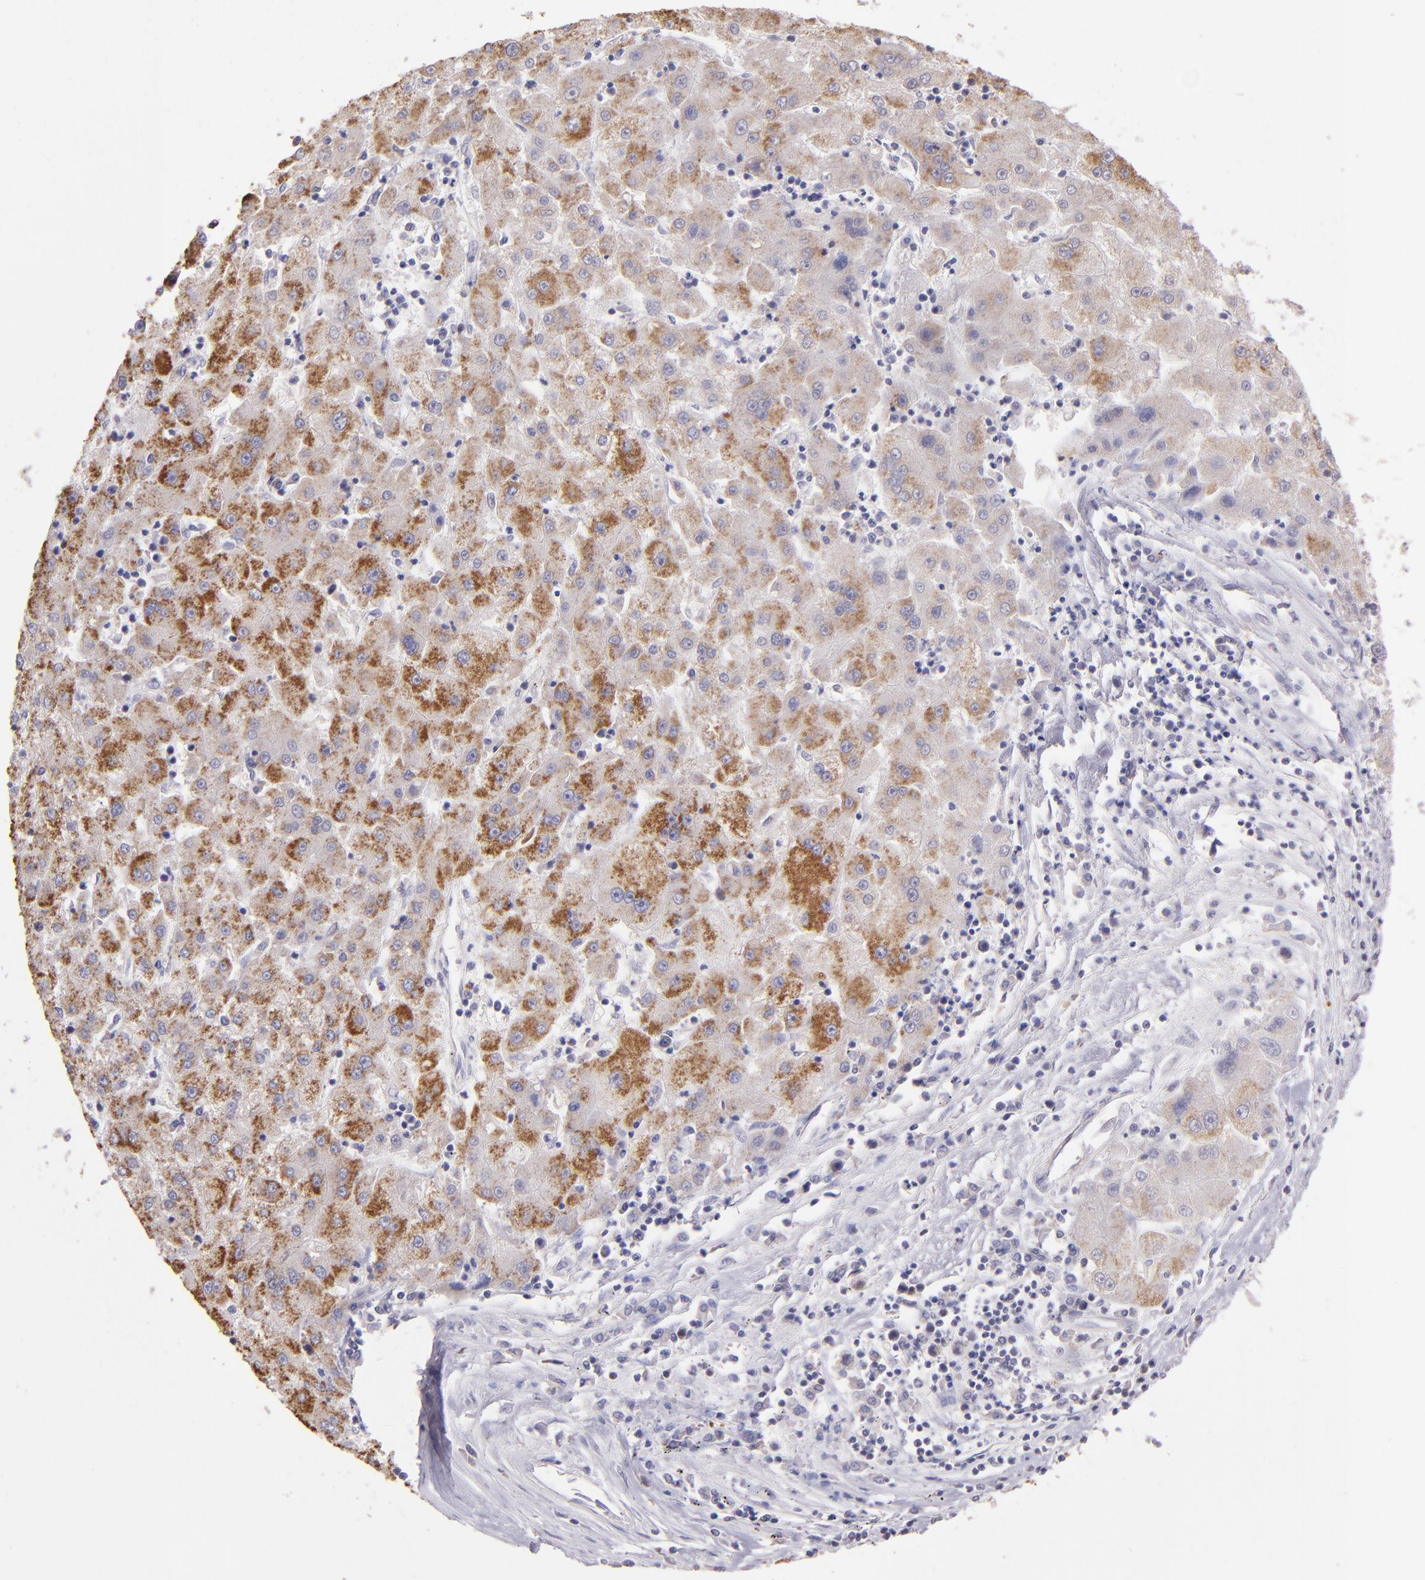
{"staining": {"intensity": "moderate", "quantity": ">75%", "location": "cytoplasmic/membranous"}, "tissue": "liver cancer", "cell_type": "Tumor cells", "image_type": "cancer", "snomed": [{"axis": "morphology", "description": "Carcinoma, Hepatocellular, NOS"}, {"axis": "topography", "description": "Liver"}], "caption": "Tumor cells display medium levels of moderate cytoplasmic/membranous expression in about >75% of cells in liver cancer (hepatocellular carcinoma). (IHC, brightfield microscopy, high magnification).", "gene": "ELF1", "patient": {"sex": "male", "age": 72}}